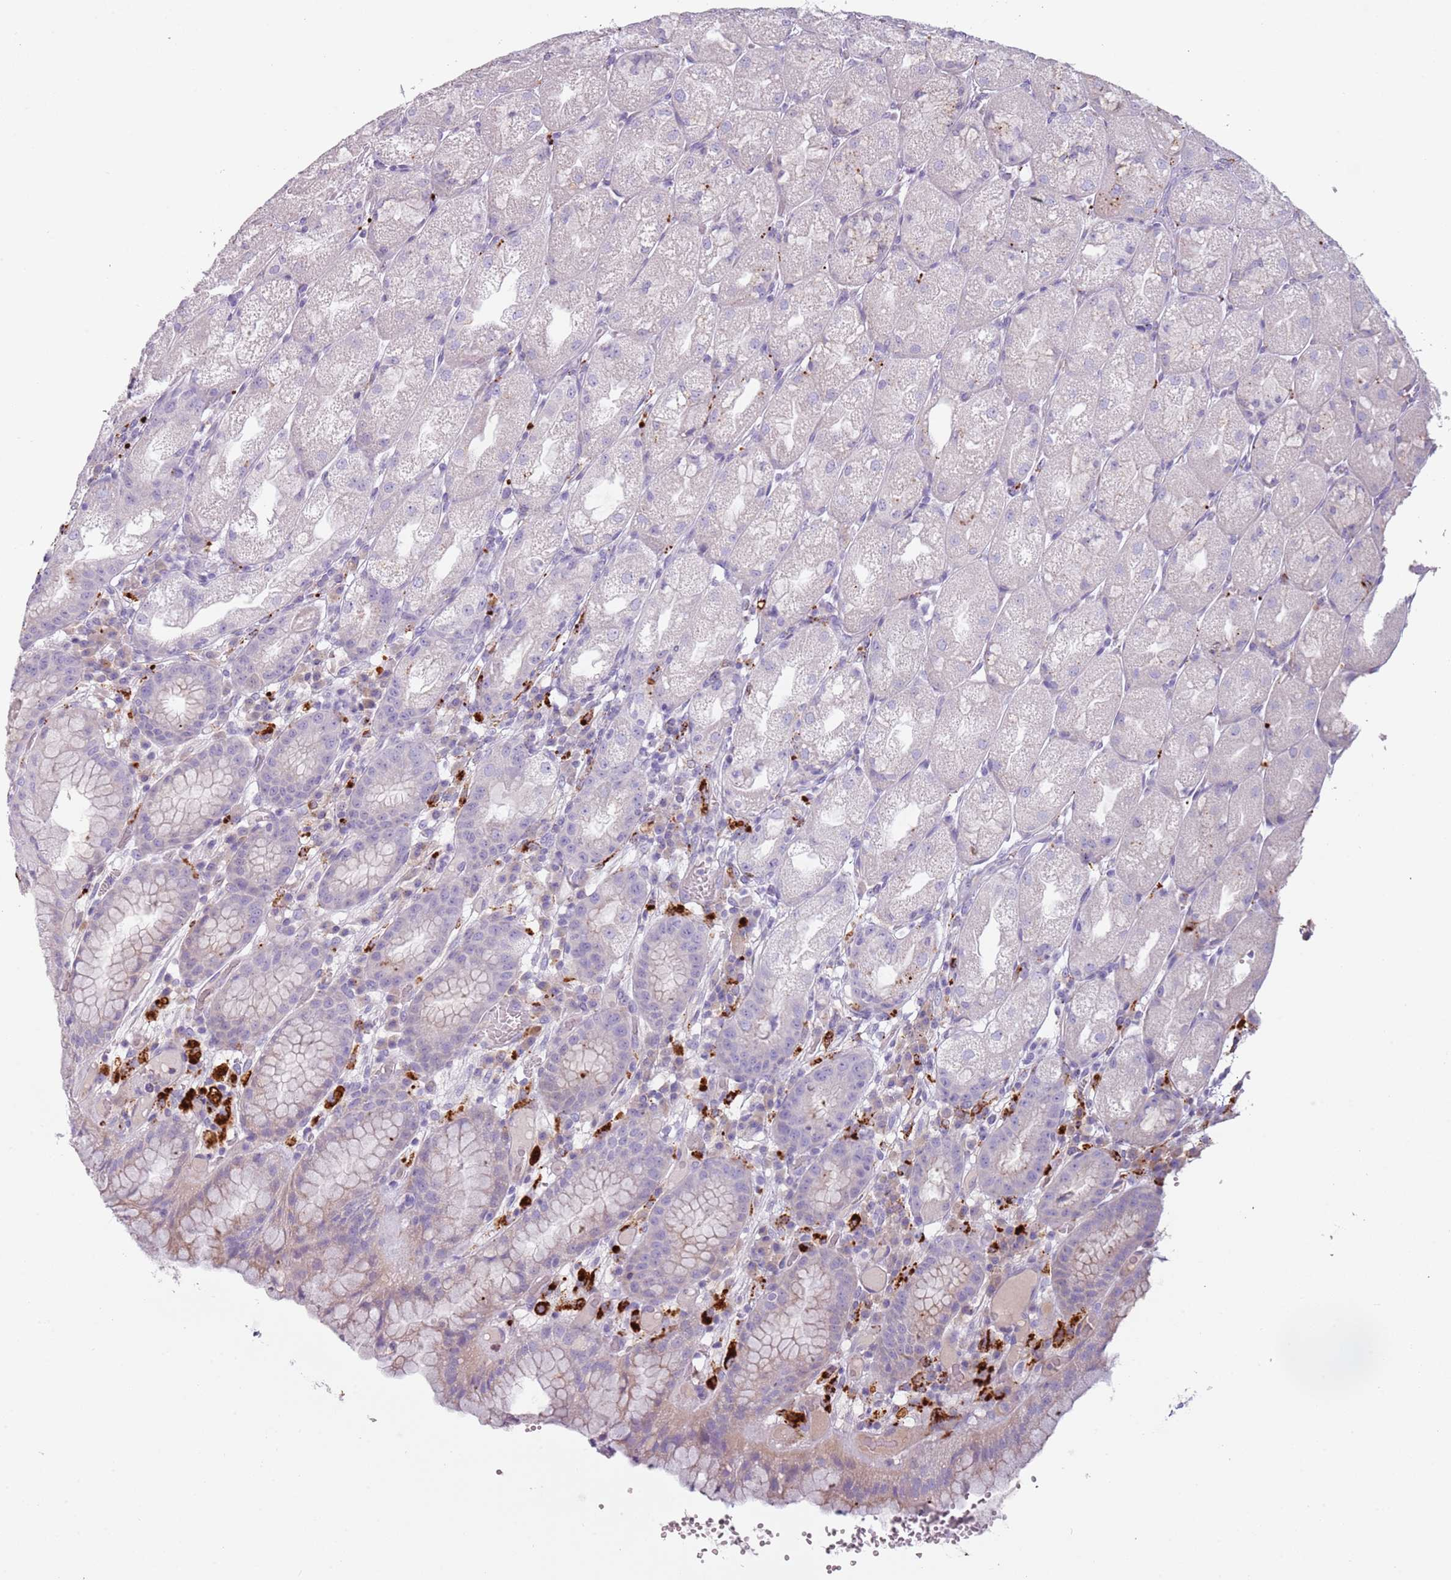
{"staining": {"intensity": "weak", "quantity": "<25%", "location": "cytoplasmic/membranous"}, "tissue": "stomach", "cell_type": "Glandular cells", "image_type": "normal", "snomed": [{"axis": "morphology", "description": "Normal tissue, NOS"}, {"axis": "topography", "description": "Stomach, upper"}], "caption": "Benign stomach was stained to show a protein in brown. There is no significant expression in glandular cells. (DAB (3,3'-diaminobenzidine) immunohistochemistry, high magnification).", "gene": "NWD2", "patient": {"sex": "male", "age": 52}}